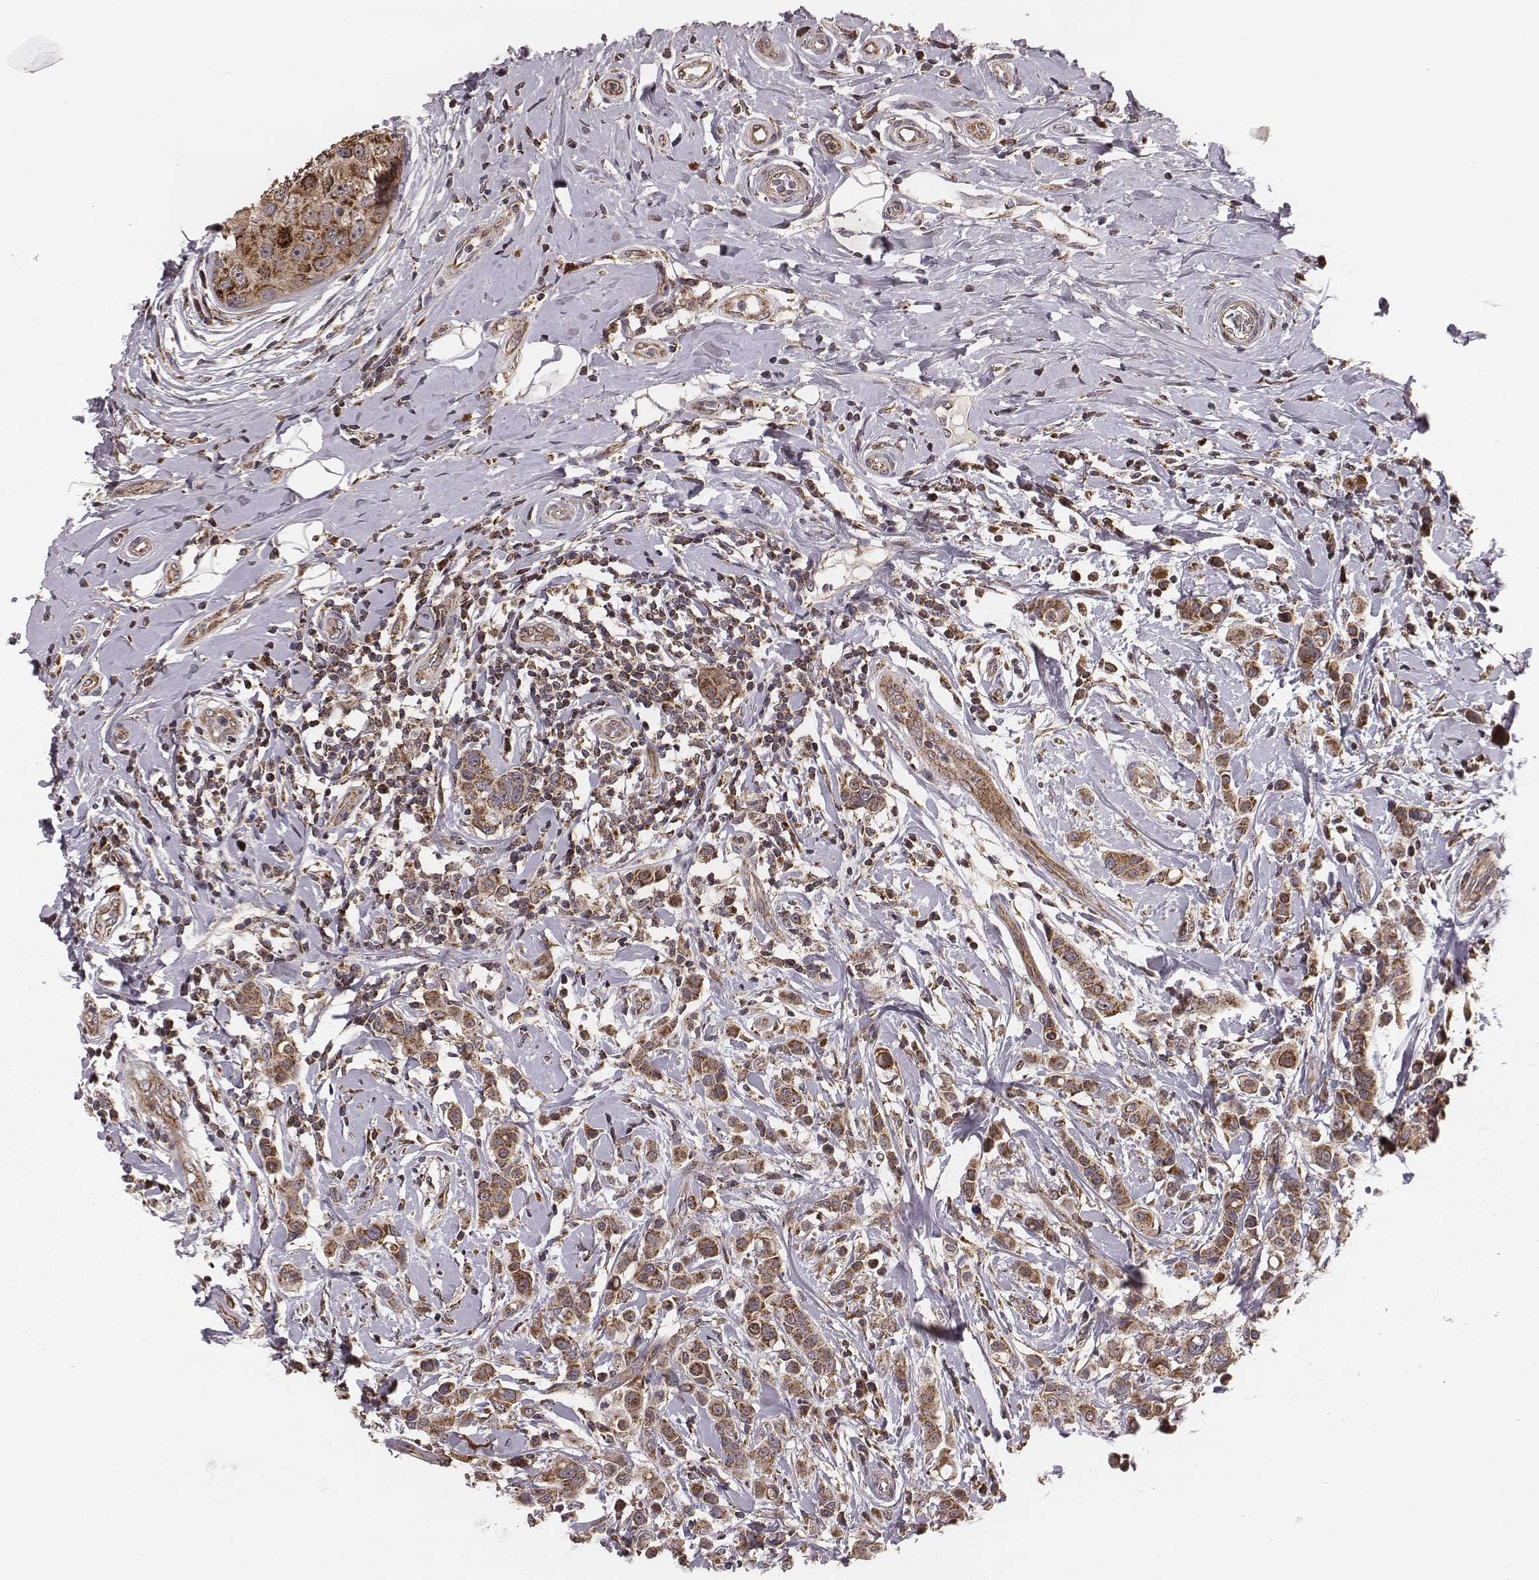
{"staining": {"intensity": "strong", "quantity": ">75%", "location": "cytoplasmic/membranous"}, "tissue": "breast cancer", "cell_type": "Tumor cells", "image_type": "cancer", "snomed": [{"axis": "morphology", "description": "Duct carcinoma"}, {"axis": "topography", "description": "Breast"}], "caption": "An IHC image of tumor tissue is shown. Protein staining in brown highlights strong cytoplasmic/membranous positivity in breast cancer within tumor cells.", "gene": "ZDHHC21", "patient": {"sex": "female", "age": 27}}